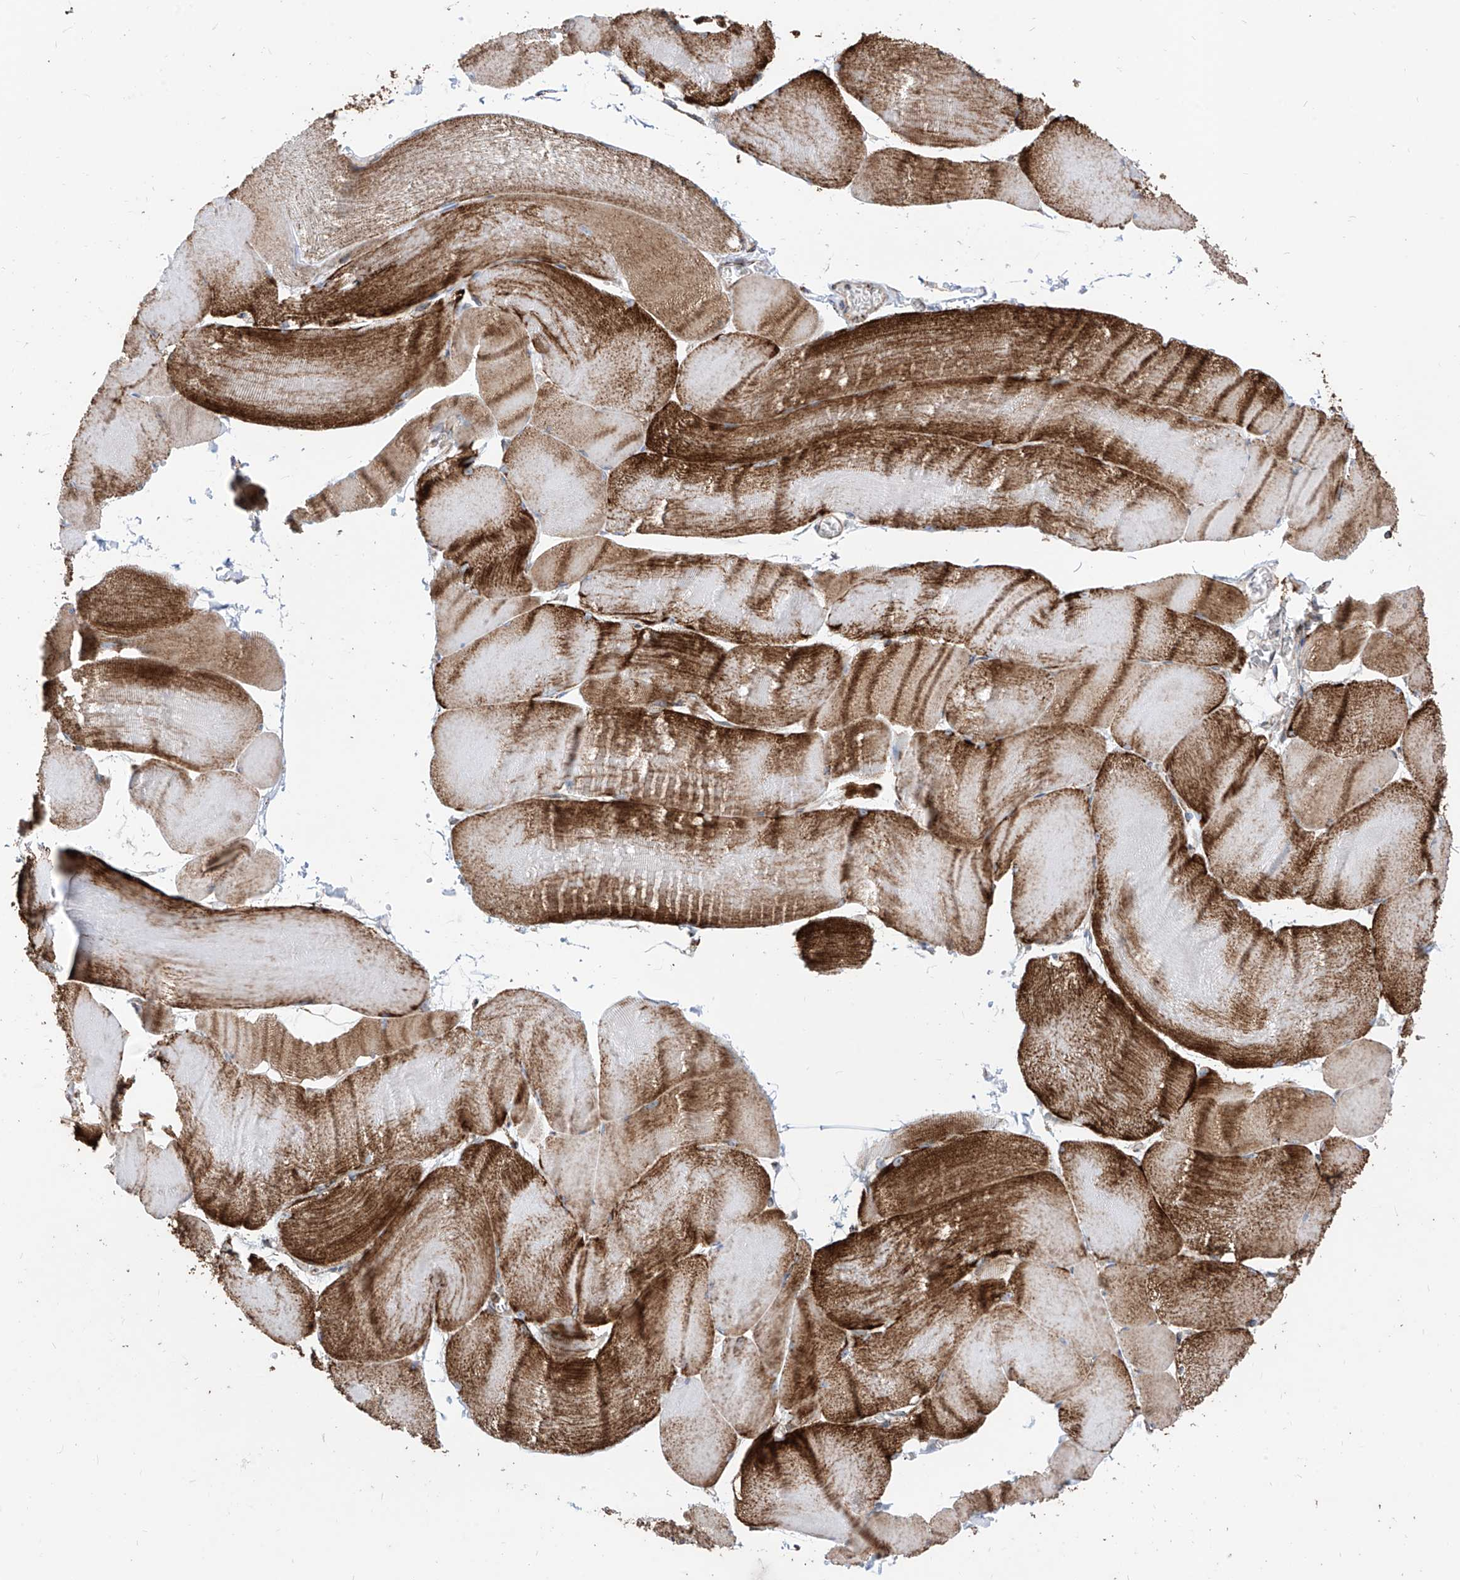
{"staining": {"intensity": "strong", "quantity": "25%-75%", "location": "cytoplasmic/membranous"}, "tissue": "skeletal muscle", "cell_type": "Myocytes", "image_type": "normal", "snomed": [{"axis": "morphology", "description": "Normal tissue, NOS"}, {"axis": "morphology", "description": "Basal cell carcinoma"}, {"axis": "topography", "description": "Skeletal muscle"}], "caption": "The photomicrograph displays immunohistochemical staining of benign skeletal muscle. There is strong cytoplasmic/membranous staining is present in about 25%-75% of myocytes.", "gene": "COX5B", "patient": {"sex": "female", "age": 64}}